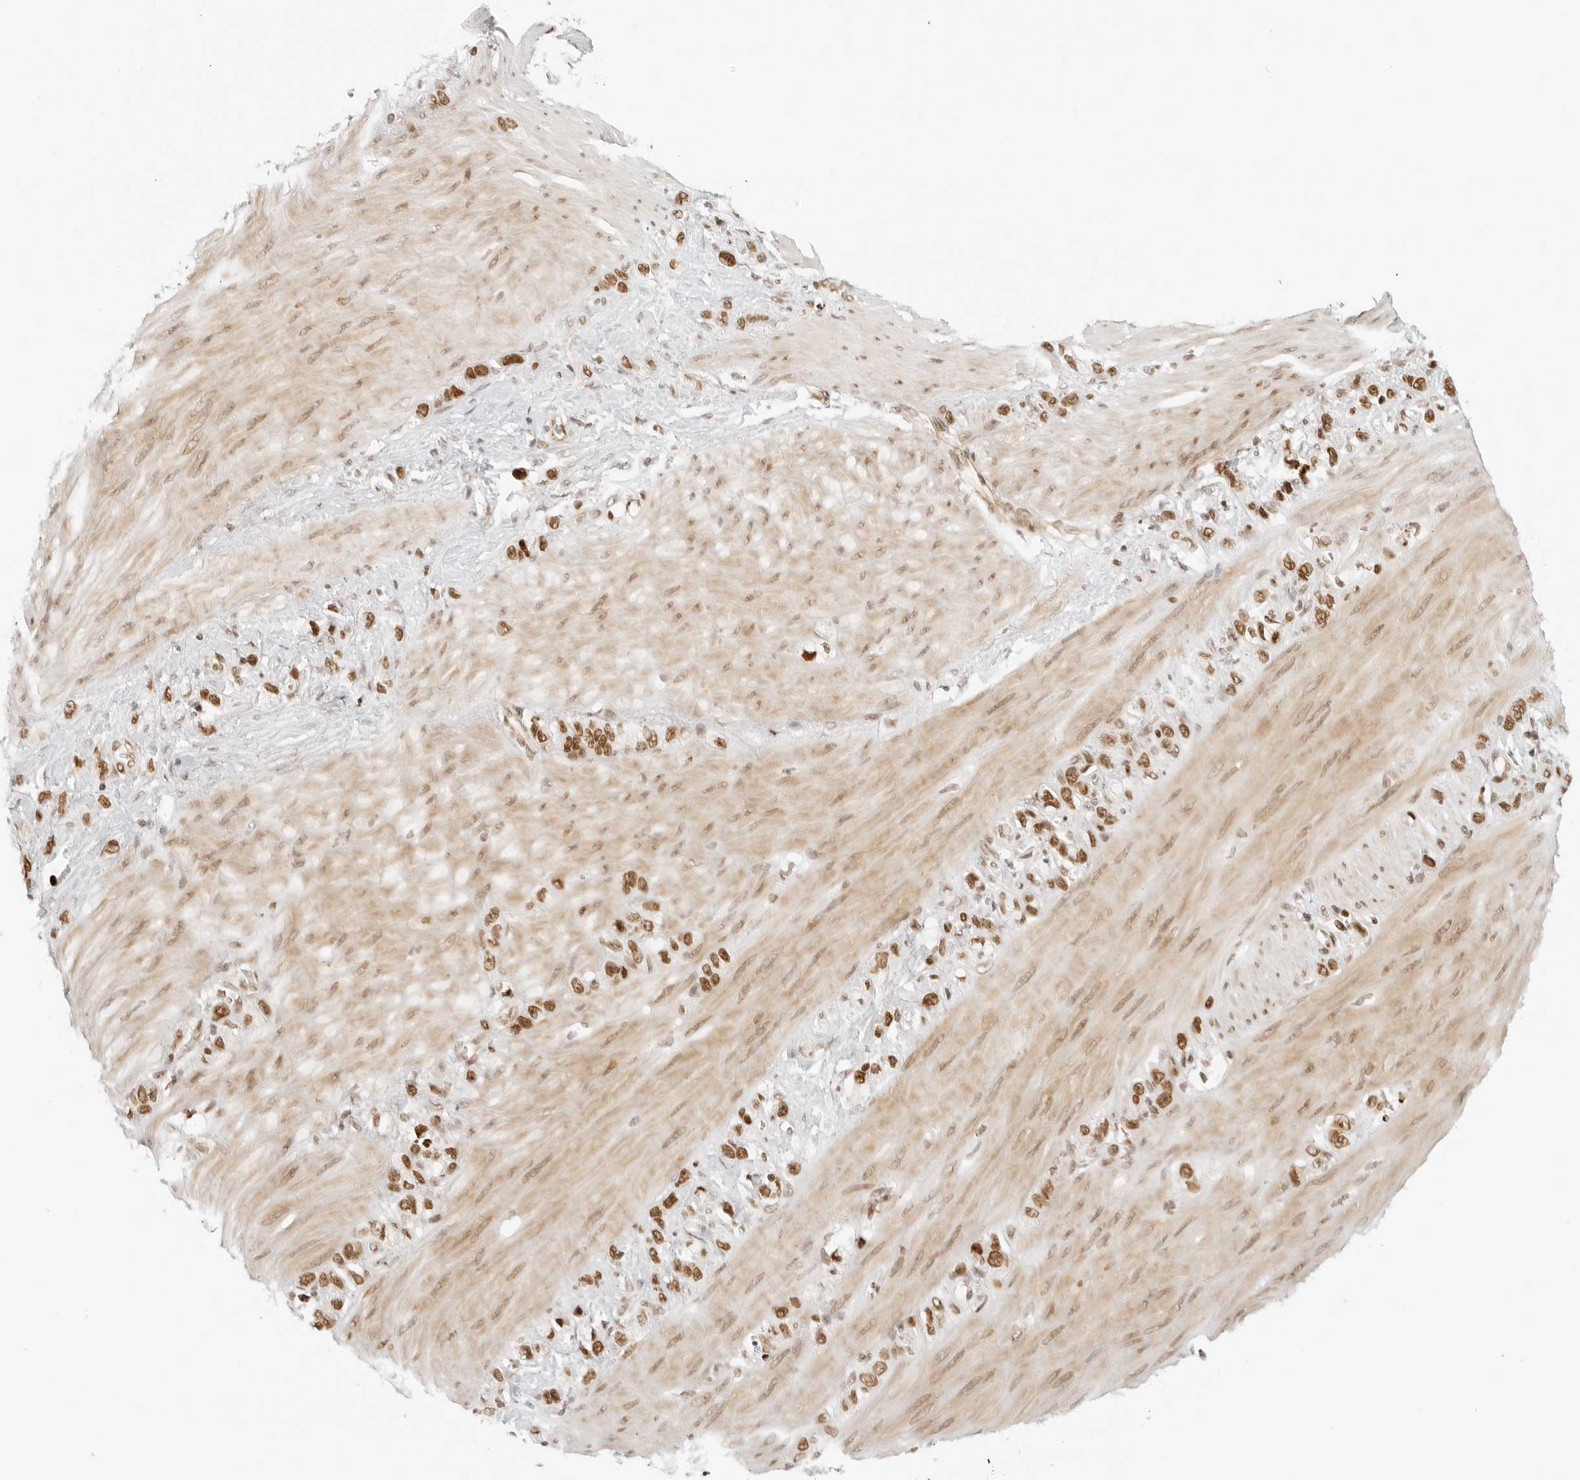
{"staining": {"intensity": "moderate", "quantity": ">75%", "location": "nuclear"}, "tissue": "stomach cancer", "cell_type": "Tumor cells", "image_type": "cancer", "snomed": [{"axis": "morphology", "description": "Normal tissue, NOS"}, {"axis": "morphology", "description": "Adenocarcinoma, NOS"}, {"axis": "morphology", "description": "Adenocarcinoma, High grade"}, {"axis": "topography", "description": "Stomach, upper"}, {"axis": "topography", "description": "Stomach"}], "caption": "Stomach adenocarcinoma stained for a protein (brown) exhibits moderate nuclear positive positivity in approximately >75% of tumor cells.", "gene": "RCC1", "patient": {"sex": "female", "age": 65}}